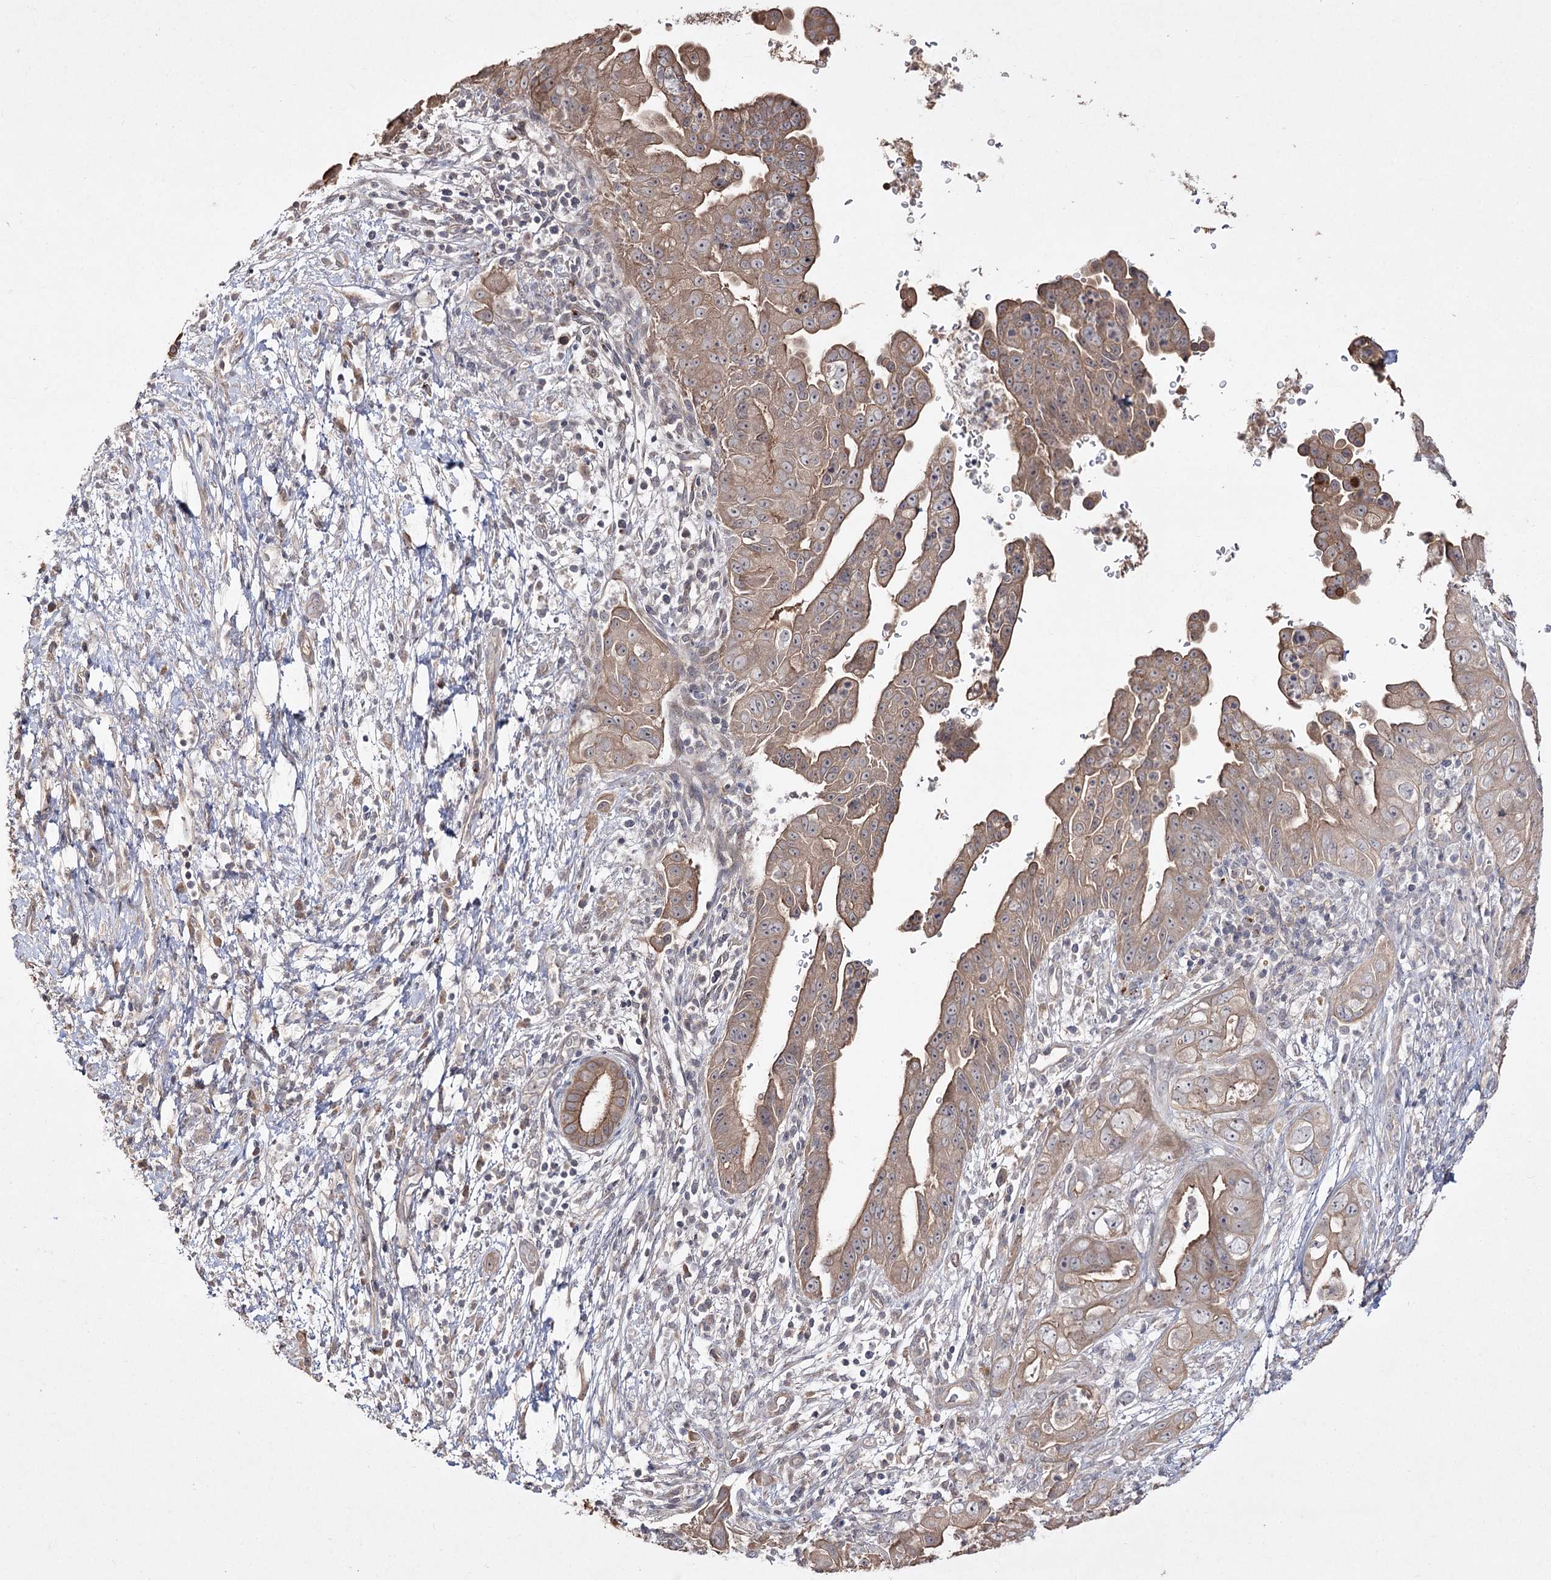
{"staining": {"intensity": "moderate", "quantity": ">75%", "location": "cytoplasmic/membranous"}, "tissue": "pancreatic cancer", "cell_type": "Tumor cells", "image_type": "cancer", "snomed": [{"axis": "morphology", "description": "Adenocarcinoma, NOS"}, {"axis": "topography", "description": "Pancreas"}], "caption": "The immunohistochemical stain shows moderate cytoplasmic/membranous expression in tumor cells of pancreatic adenocarcinoma tissue.", "gene": "FANCL", "patient": {"sex": "female", "age": 78}}